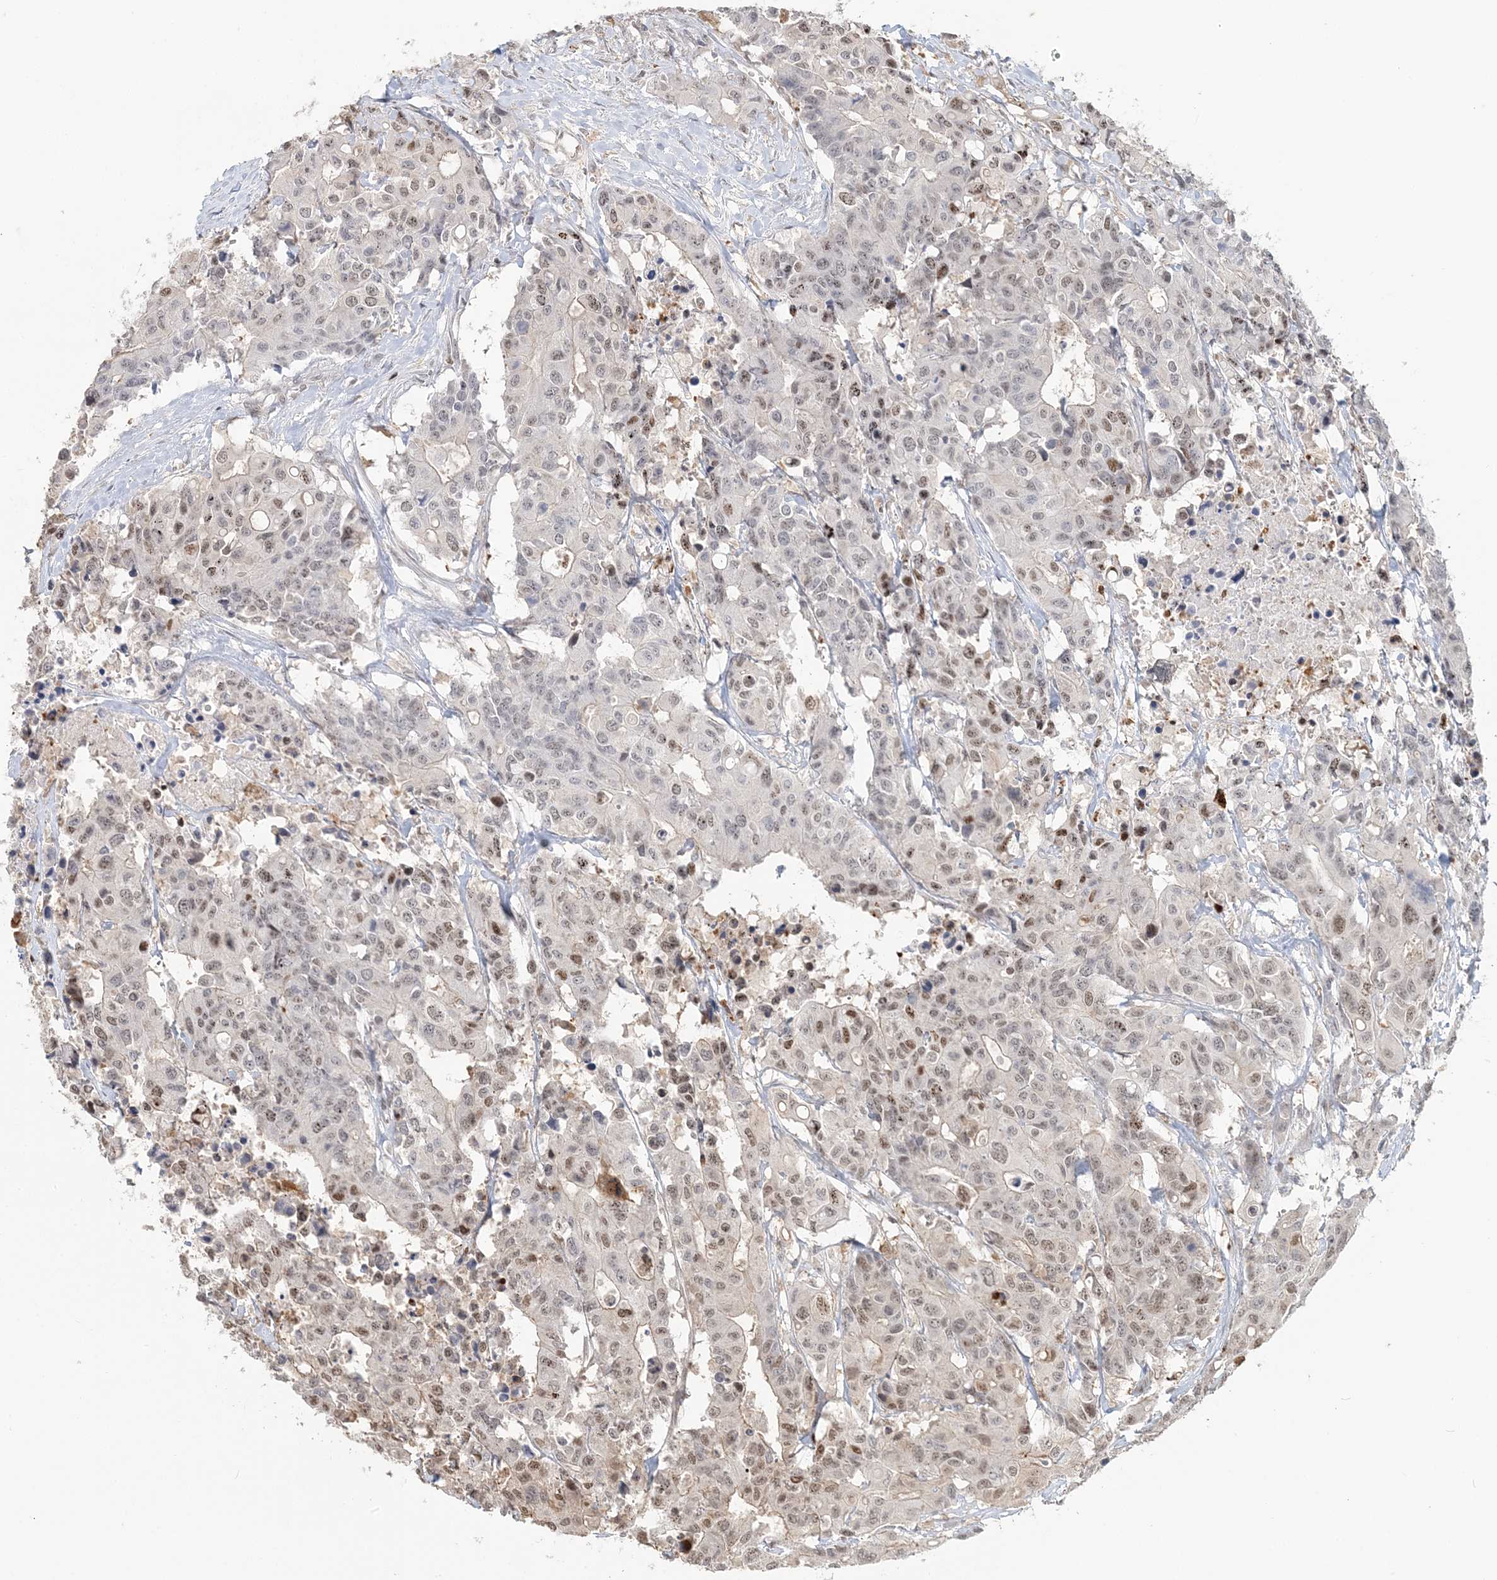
{"staining": {"intensity": "moderate", "quantity": "<25%", "location": "nuclear"}, "tissue": "colorectal cancer", "cell_type": "Tumor cells", "image_type": "cancer", "snomed": [{"axis": "morphology", "description": "Adenocarcinoma, NOS"}, {"axis": "topography", "description": "Colon"}], "caption": "Human colorectal adenocarcinoma stained for a protein (brown) demonstrates moderate nuclear positive expression in approximately <25% of tumor cells.", "gene": "SUMO2", "patient": {"sex": "male", "age": 77}}